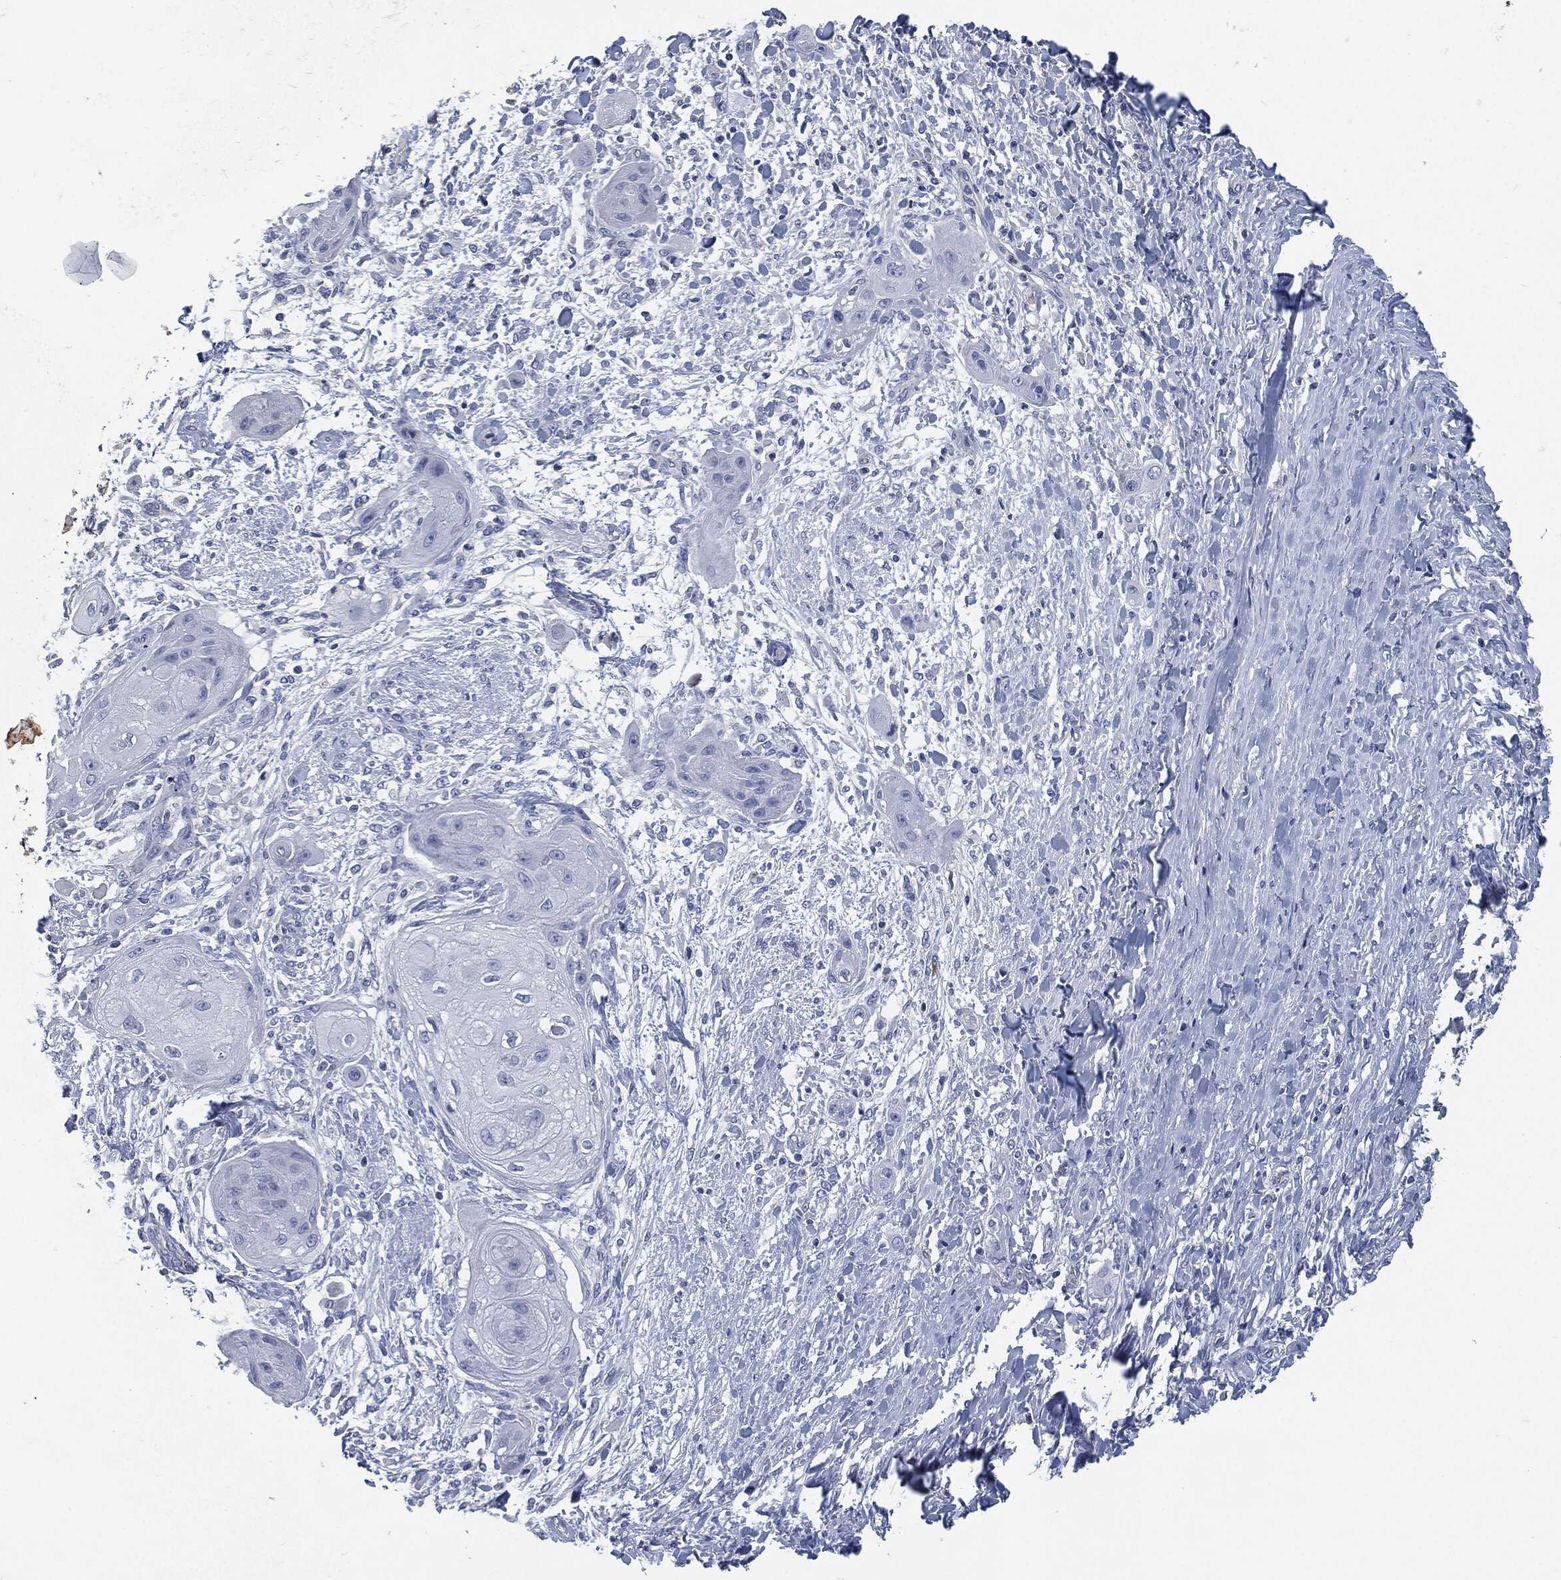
{"staining": {"intensity": "negative", "quantity": "none", "location": "none"}, "tissue": "skin cancer", "cell_type": "Tumor cells", "image_type": "cancer", "snomed": [{"axis": "morphology", "description": "Squamous cell carcinoma, NOS"}, {"axis": "topography", "description": "Skin"}], "caption": "A photomicrograph of skin cancer stained for a protein demonstrates no brown staining in tumor cells.", "gene": "CD27", "patient": {"sex": "male", "age": 62}}